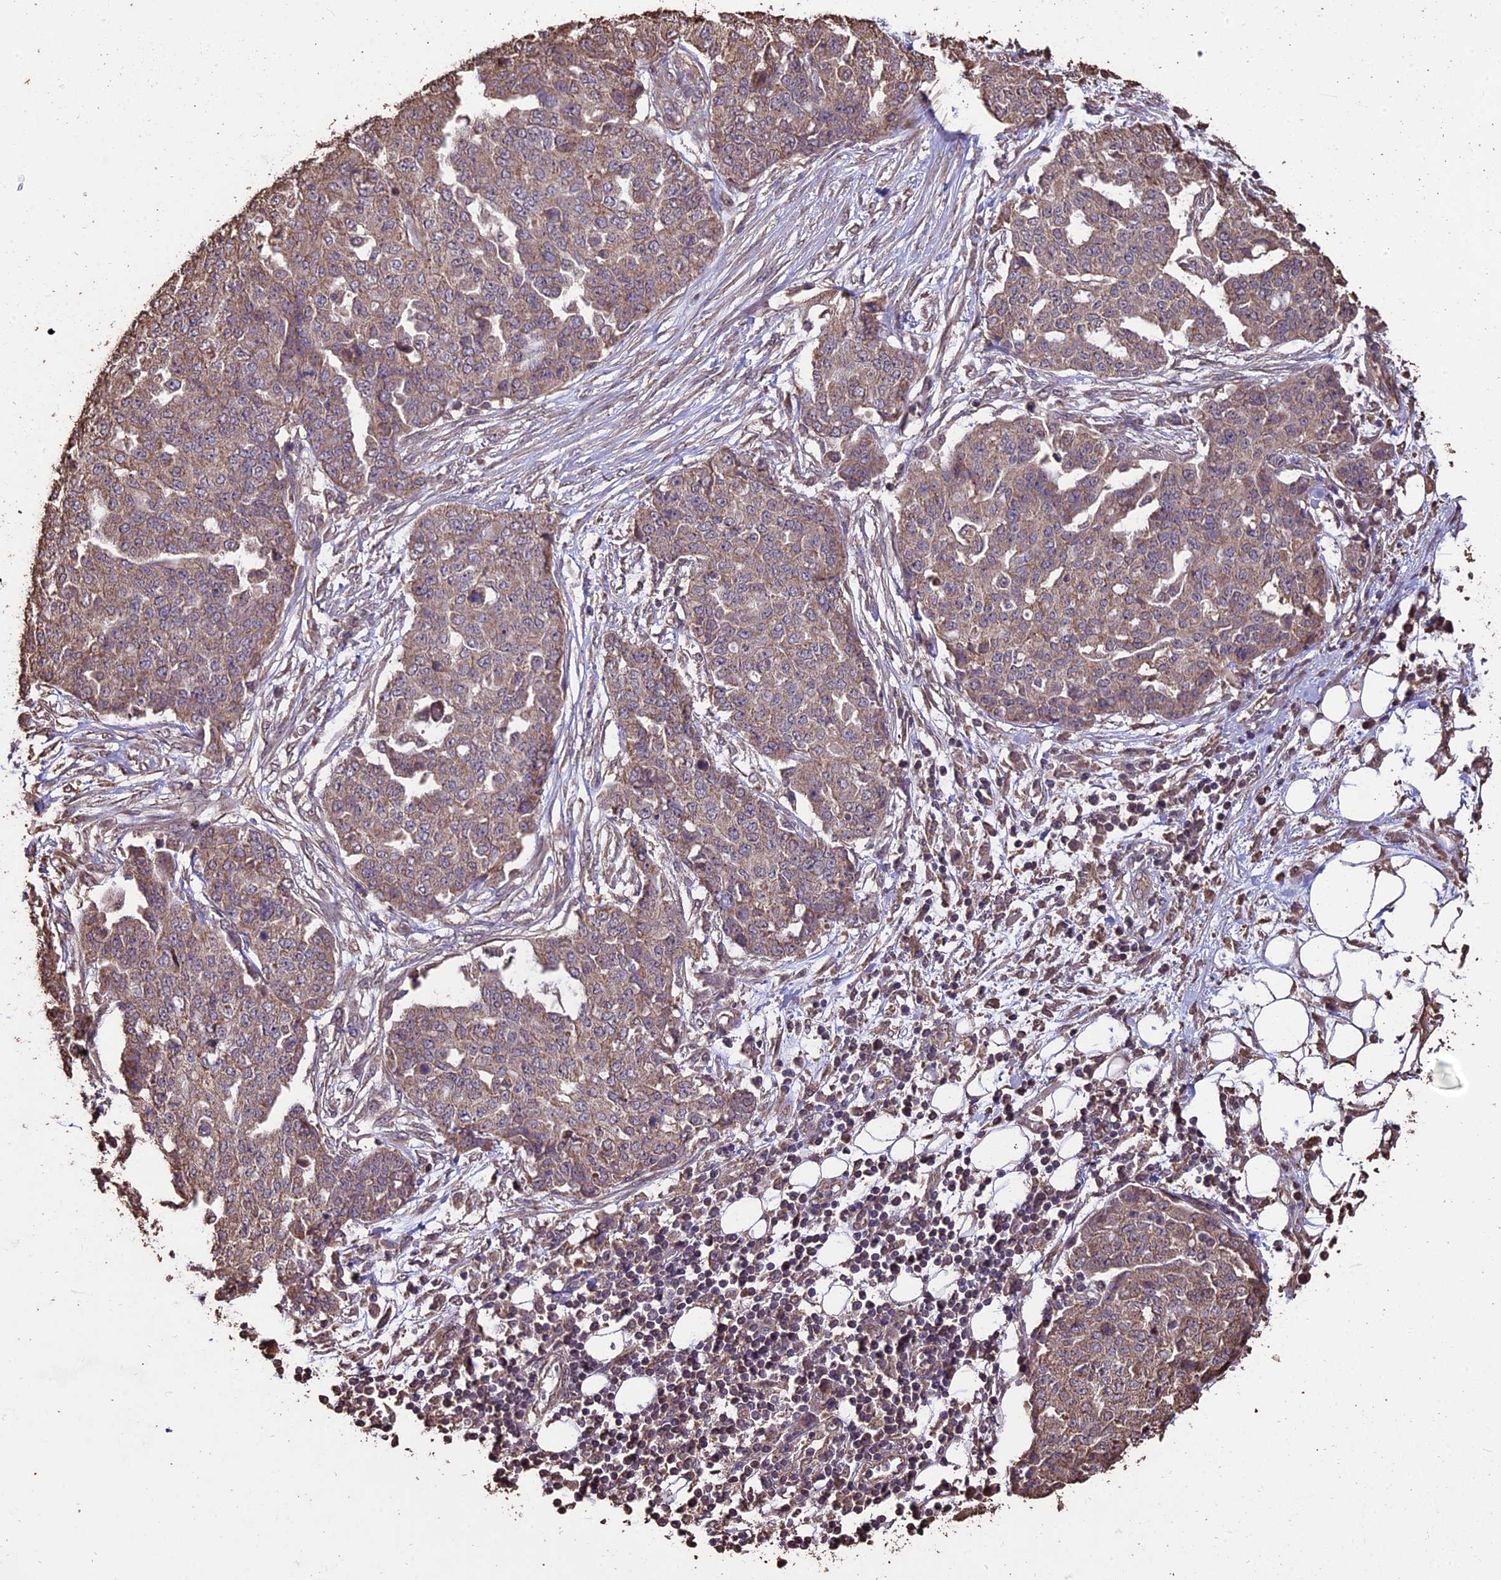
{"staining": {"intensity": "weak", "quantity": "<25%", "location": "cytoplasmic/membranous"}, "tissue": "ovarian cancer", "cell_type": "Tumor cells", "image_type": "cancer", "snomed": [{"axis": "morphology", "description": "Cystadenocarcinoma, serous, NOS"}, {"axis": "topography", "description": "Soft tissue"}, {"axis": "topography", "description": "Ovary"}], "caption": "Immunohistochemistry of human ovarian serous cystadenocarcinoma exhibits no expression in tumor cells.", "gene": "PGPEP1L", "patient": {"sex": "female", "age": 57}}